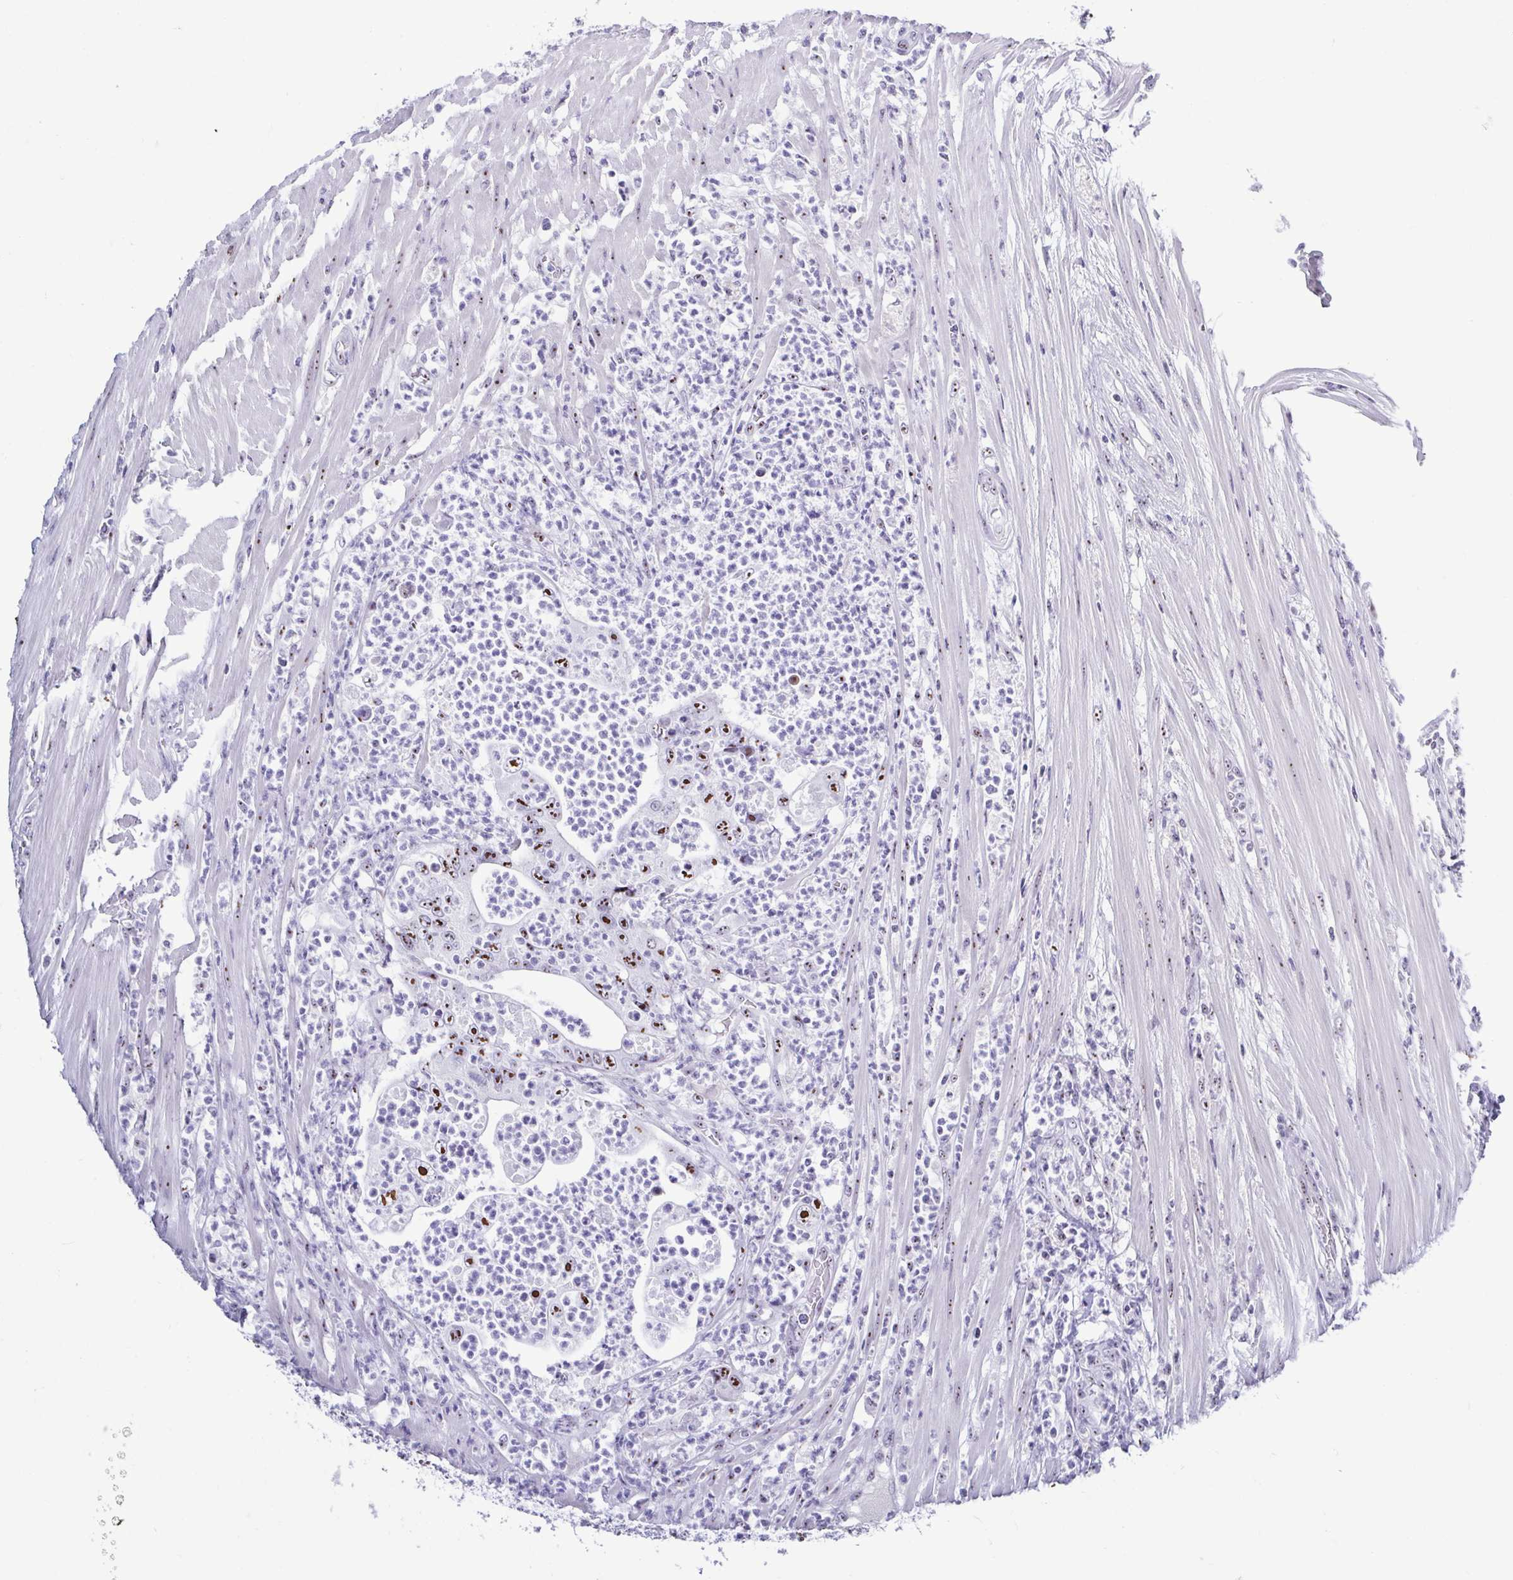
{"staining": {"intensity": "strong", "quantity": "25%-75%", "location": "nuclear"}, "tissue": "colorectal cancer", "cell_type": "Tumor cells", "image_type": "cancer", "snomed": [{"axis": "morphology", "description": "Adenocarcinoma, NOS"}, {"axis": "topography", "description": "Colon"}], "caption": "Tumor cells display high levels of strong nuclear positivity in about 25%-75% of cells in human adenocarcinoma (colorectal).", "gene": "BZW1", "patient": {"sex": "female", "age": 48}}